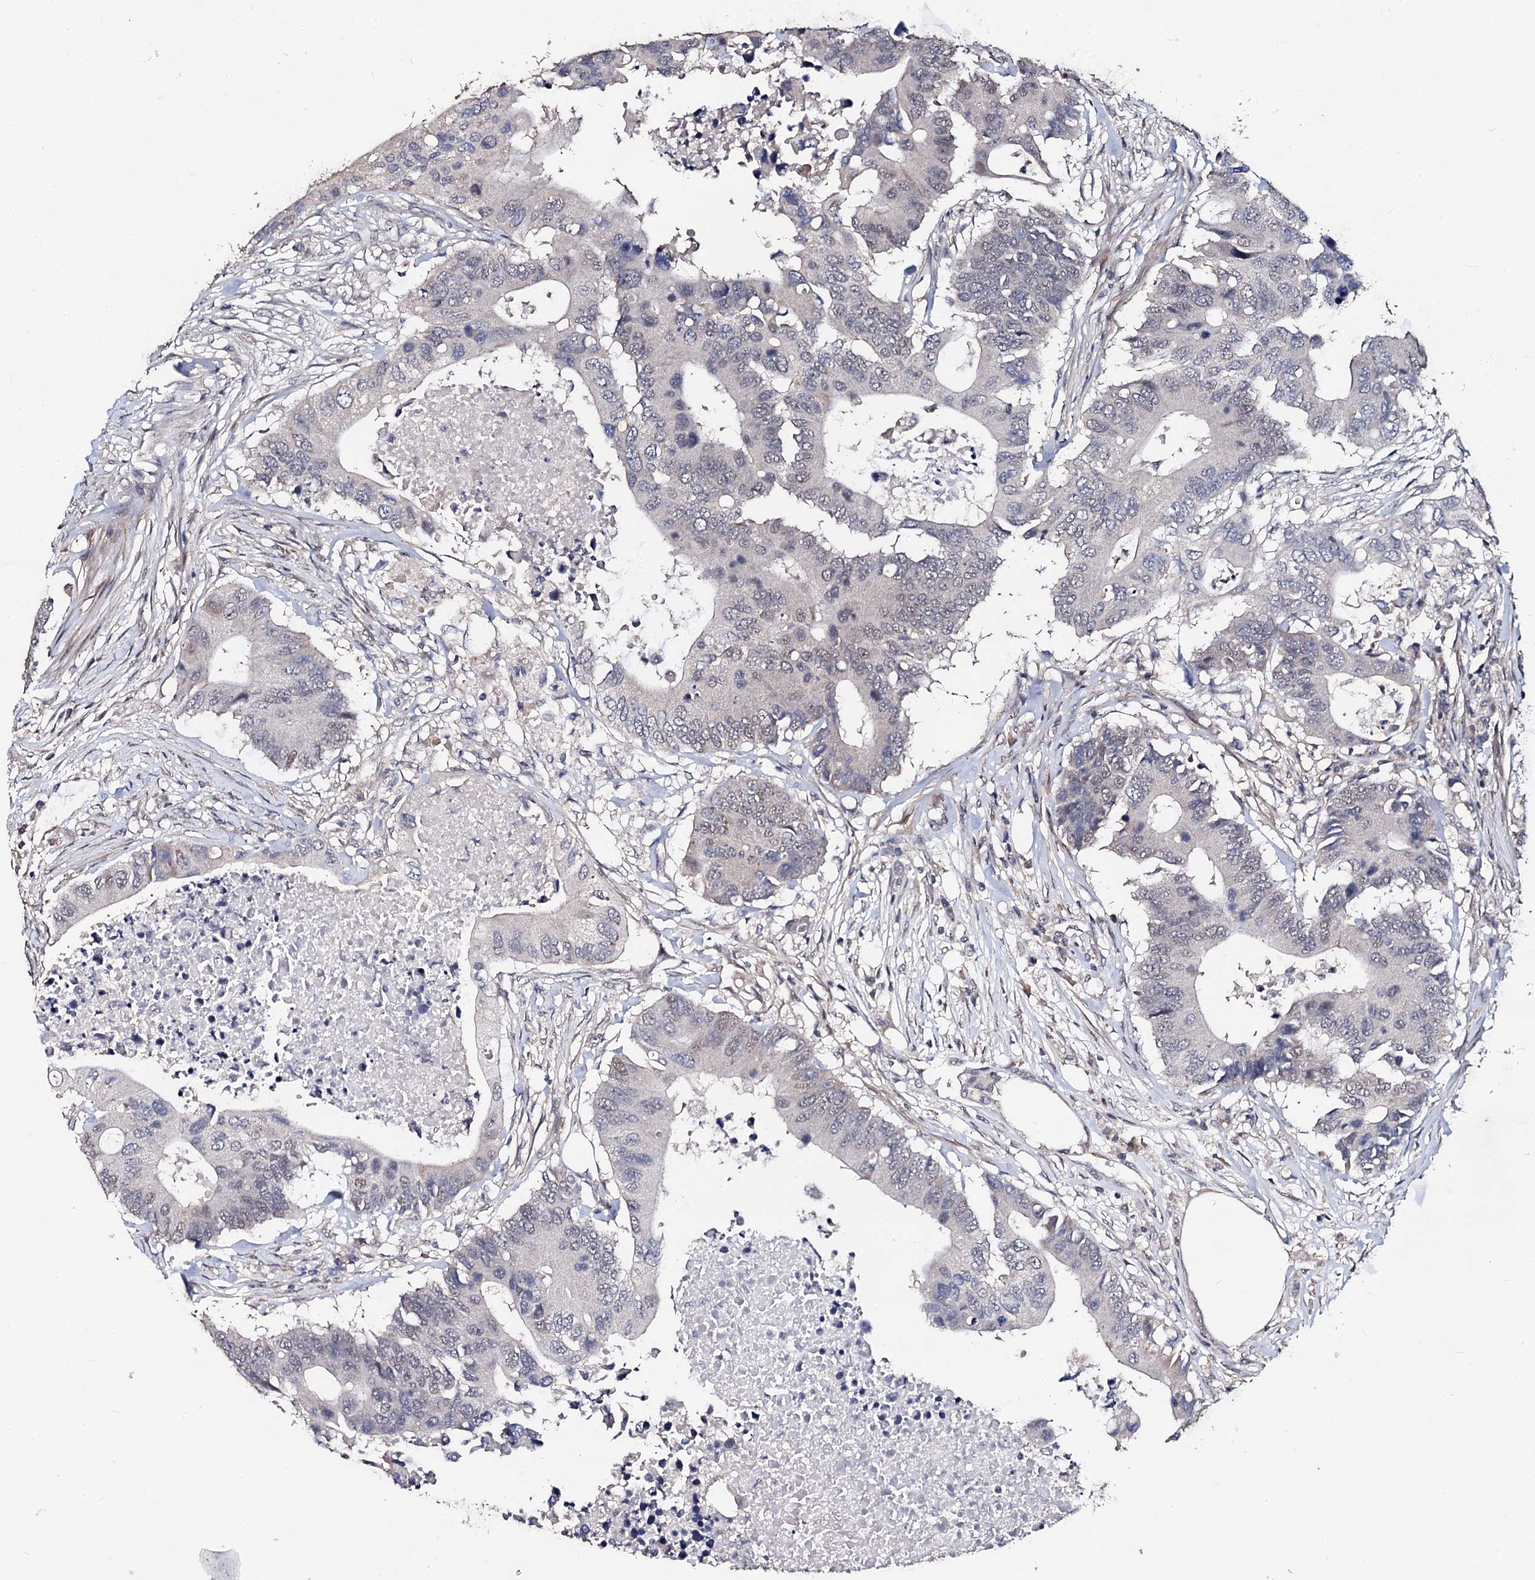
{"staining": {"intensity": "weak", "quantity": "<25%", "location": "nuclear"}, "tissue": "colorectal cancer", "cell_type": "Tumor cells", "image_type": "cancer", "snomed": [{"axis": "morphology", "description": "Adenocarcinoma, NOS"}, {"axis": "topography", "description": "Colon"}], "caption": "The image exhibits no staining of tumor cells in adenocarcinoma (colorectal).", "gene": "PPTC7", "patient": {"sex": "male", "age": 71}}